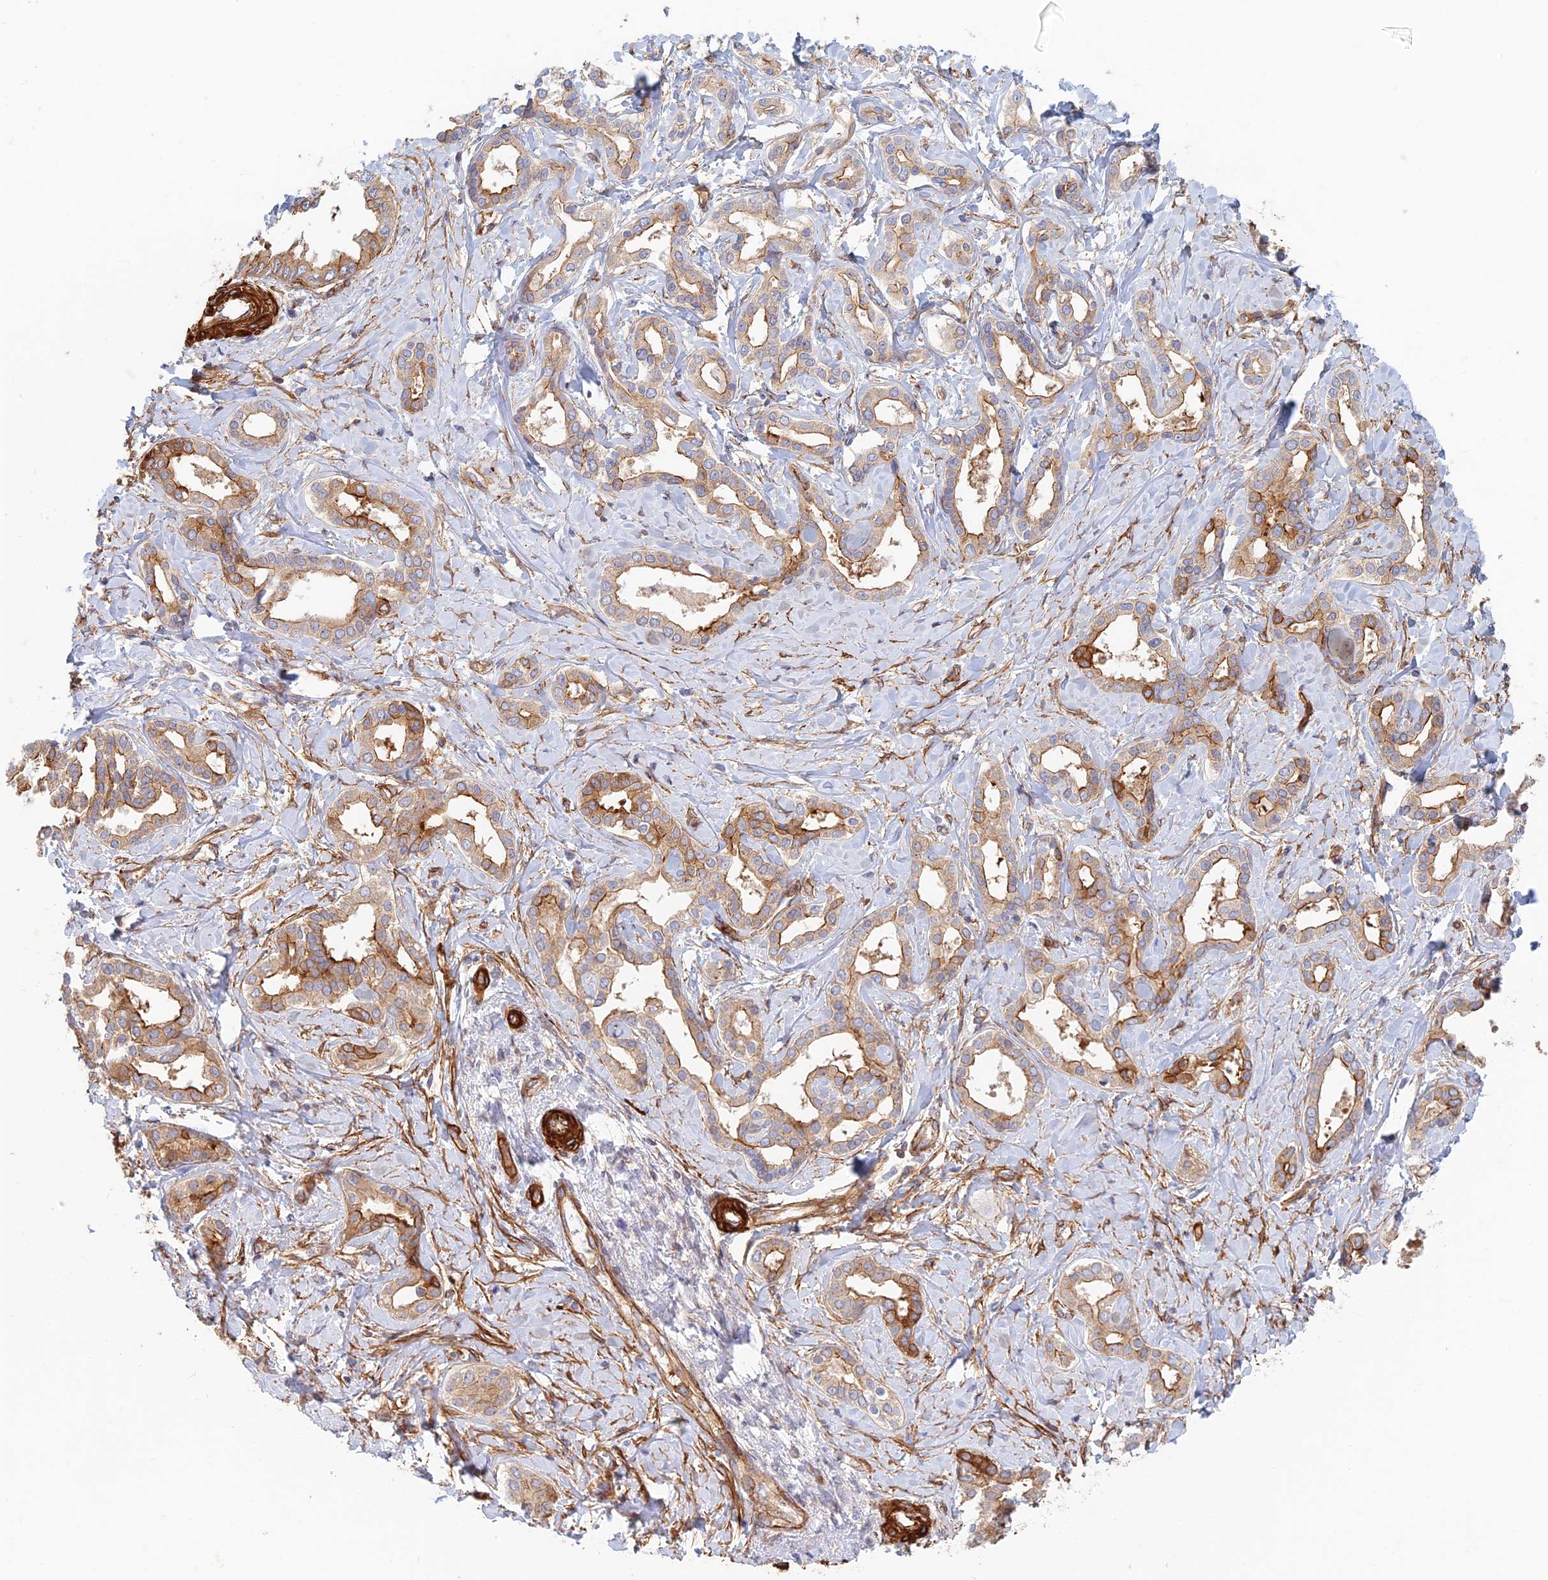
{"staining": {"intensity": "moderate", "quantity": ">75%", "location": "cytoplasmic/membranous"}, "tissue": "liver cancer", "cell_type": "Tumor cells", "image_type": "cancer", "snomed": [{"axis": "morphology", "description": "Cholangiocarcinoma"}, {"axis": "topography", "description": "Liver"}], "caption": "Immunohistochemistry micrograph of neoplastic tissue: human cholangiocarcinoma (liver) stained using IHC displays medium levels of moderate protein expression localized specifically in the cytoplasmic/membranous of tumor cells, appearing as a cytoplasmic/membranous brown color.", "gene": "PAK4", "patient": {"sex": "female", "age": 77}}